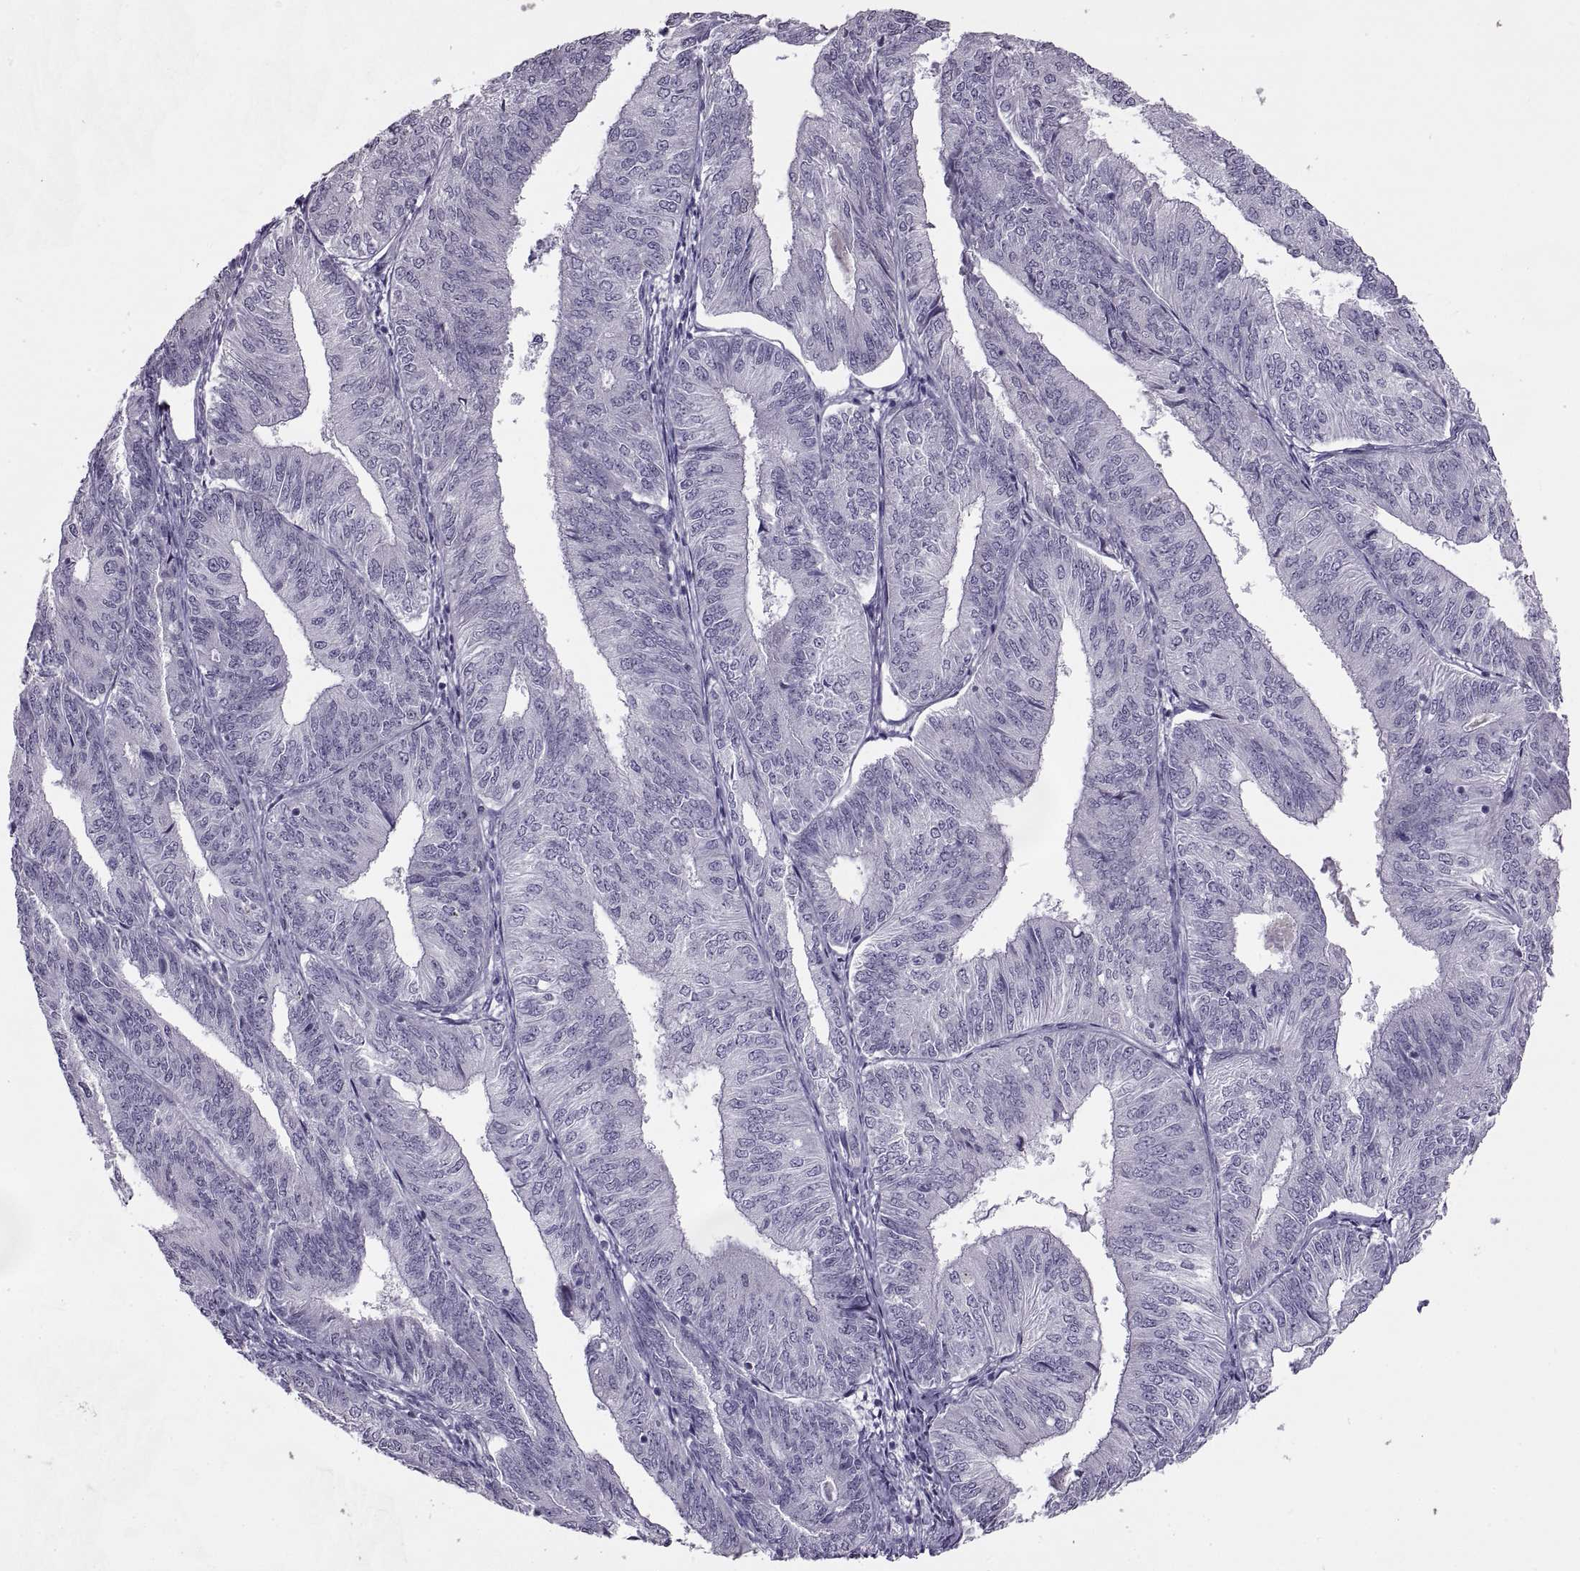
{"staining": {"intensity": "negative", "quantity": "none", "location": "none"}, "tissue": "endometrial cancer", "cell_type": "Tumor cells", "image_type": "cancer", "snomed": [{"axis": "morphology", "description": "Adenocarcinoma, NOS"}, {"axis": "topography", "description": "Endometrium"}], "caption": "There is no significant positivity in tumor cells of endometrial cancer (adenocarcinoma). (IHC, brightfield microscopy, high magnification).", "gene": "ASIC2", "patient": {"sex": "female", "age": 58}}